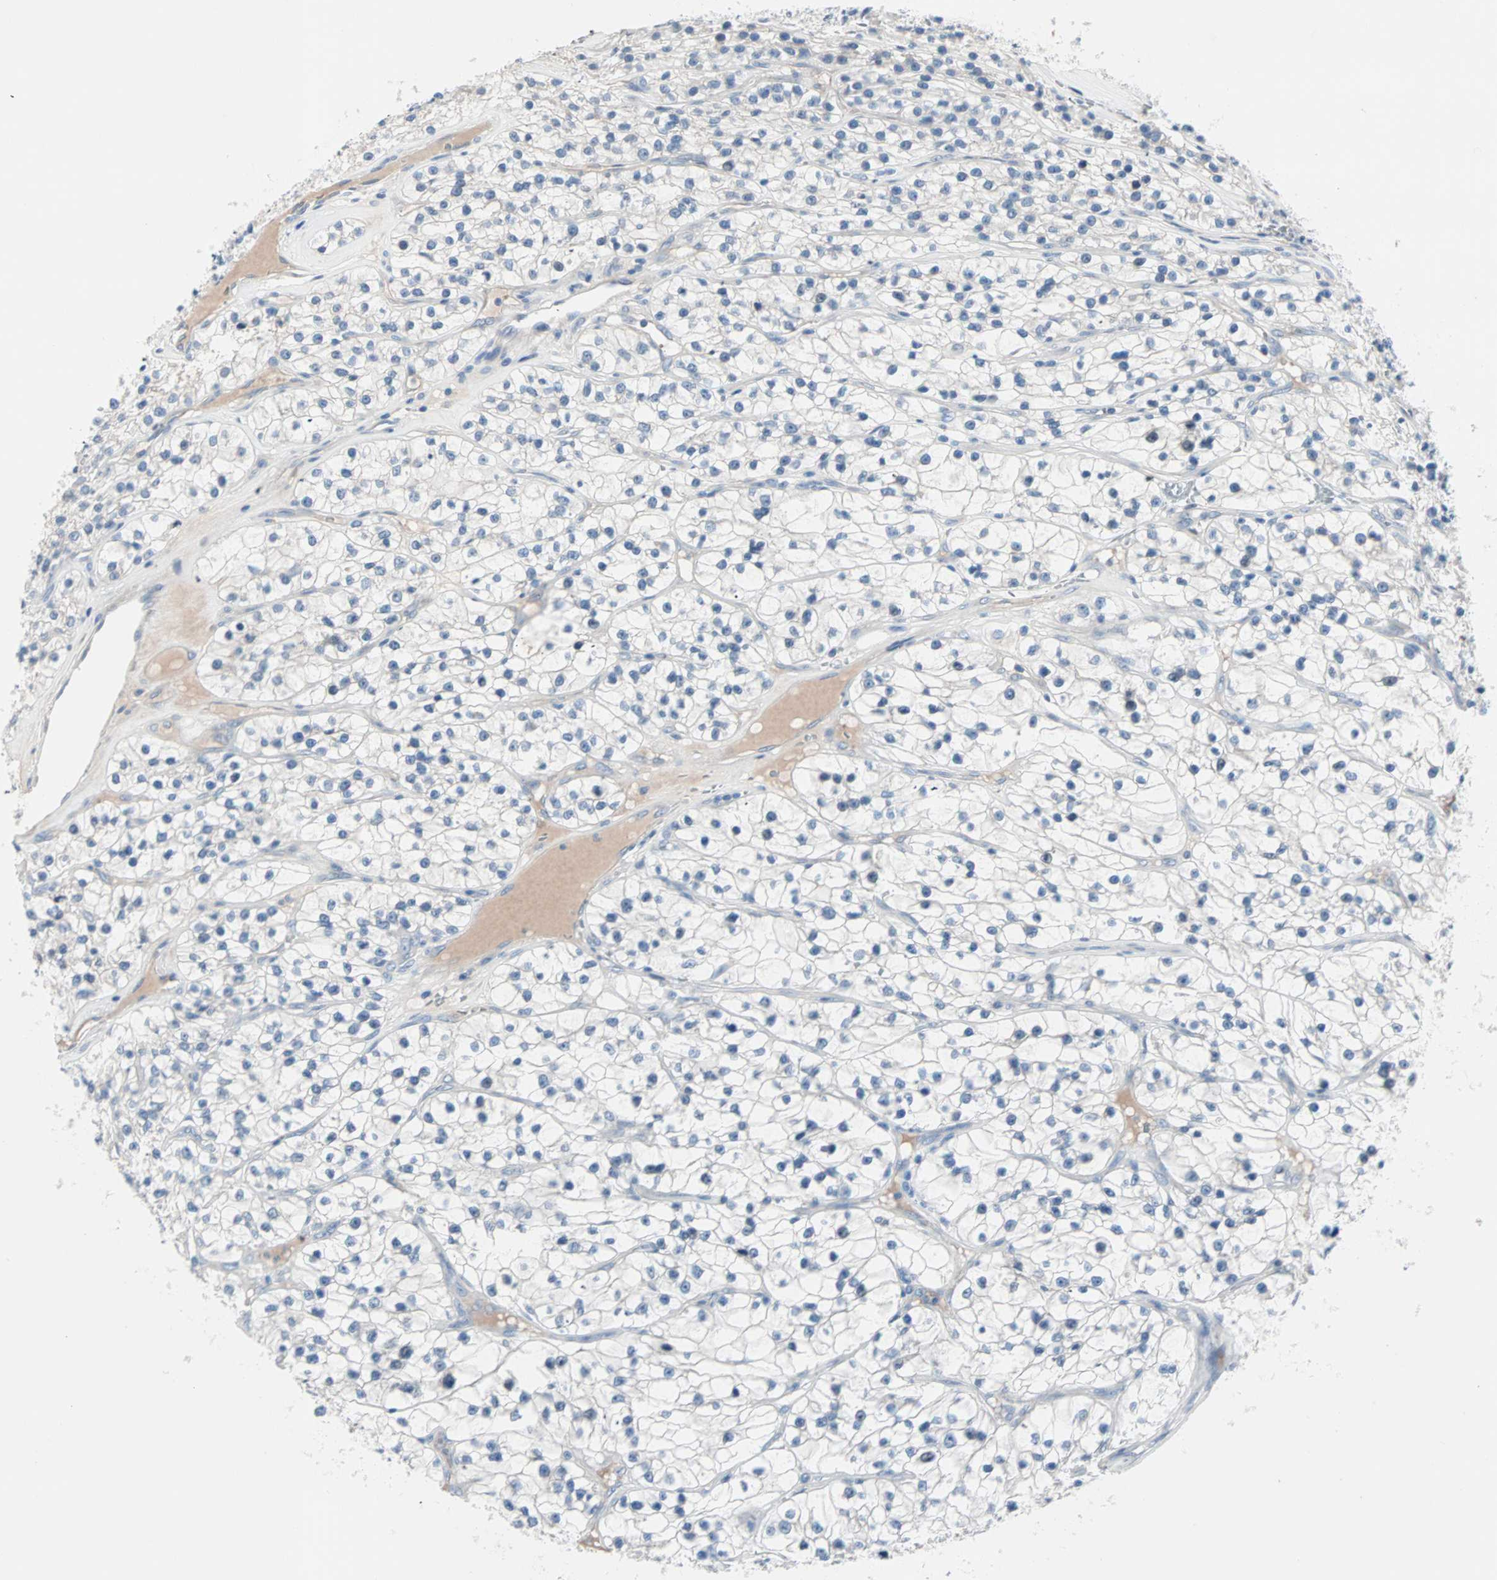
{"staining": {"intensity": "negative", "quantity": "none", "location": "none"}, "tissue": "renal cancer", "cell_type": "Tumor cells", "image_type": "cancer", "snomed": [{"axis": "morphology", "description": "Adenocarcinoma, NOS"}, {"axis": "topography", "description": "Kidney"}], "caption": "Immunohistochemical staining of human adenocarcinoma (renal) demonstrates no significant expression in tumor cells.", "gene": "NEFH", "patient": {"sex": "female", "age": 57}}